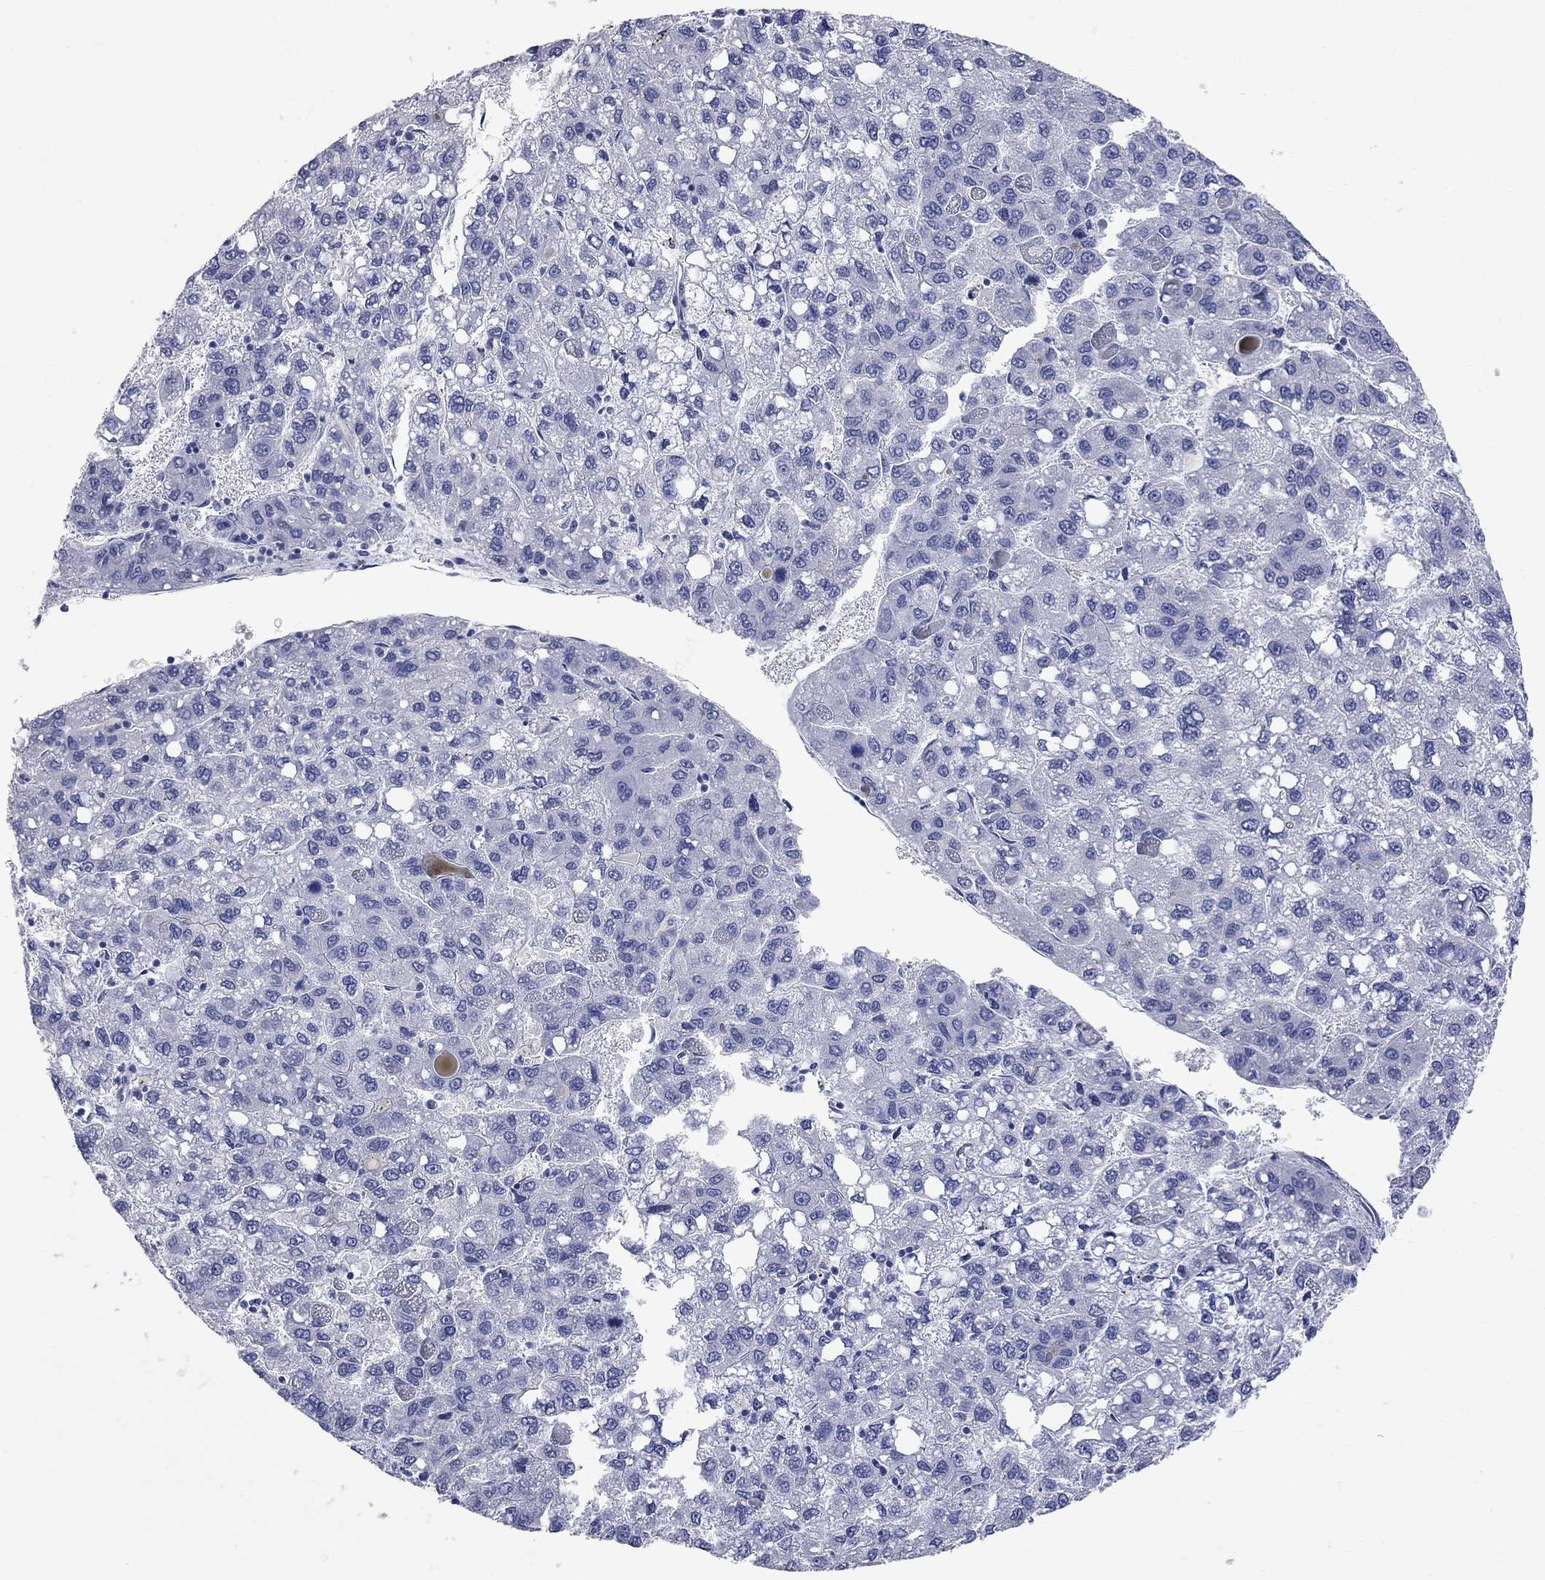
{"staining": {"intensity": "negative", "quantity": "none", "location": "none"}, "tissue": "liver cancer", "cell_type": "Tumor cells", "image_type": "cancer", "snomed": [{"axis": "morphology", "description": "Carcinoma, Hepatocellular, NOS"}, {"axis": "topography", "description": "Liver"}], "caption": "Liver hepatocellular carcinoma was stained to show a protein in brown. There is no significant staining in tumor cells. (Brightfield microscopy of DAB immunohistochemistry (IHC) at high magnification).", "gene": "FAM221B", "patient": {"sex": "female", "age": 82}}